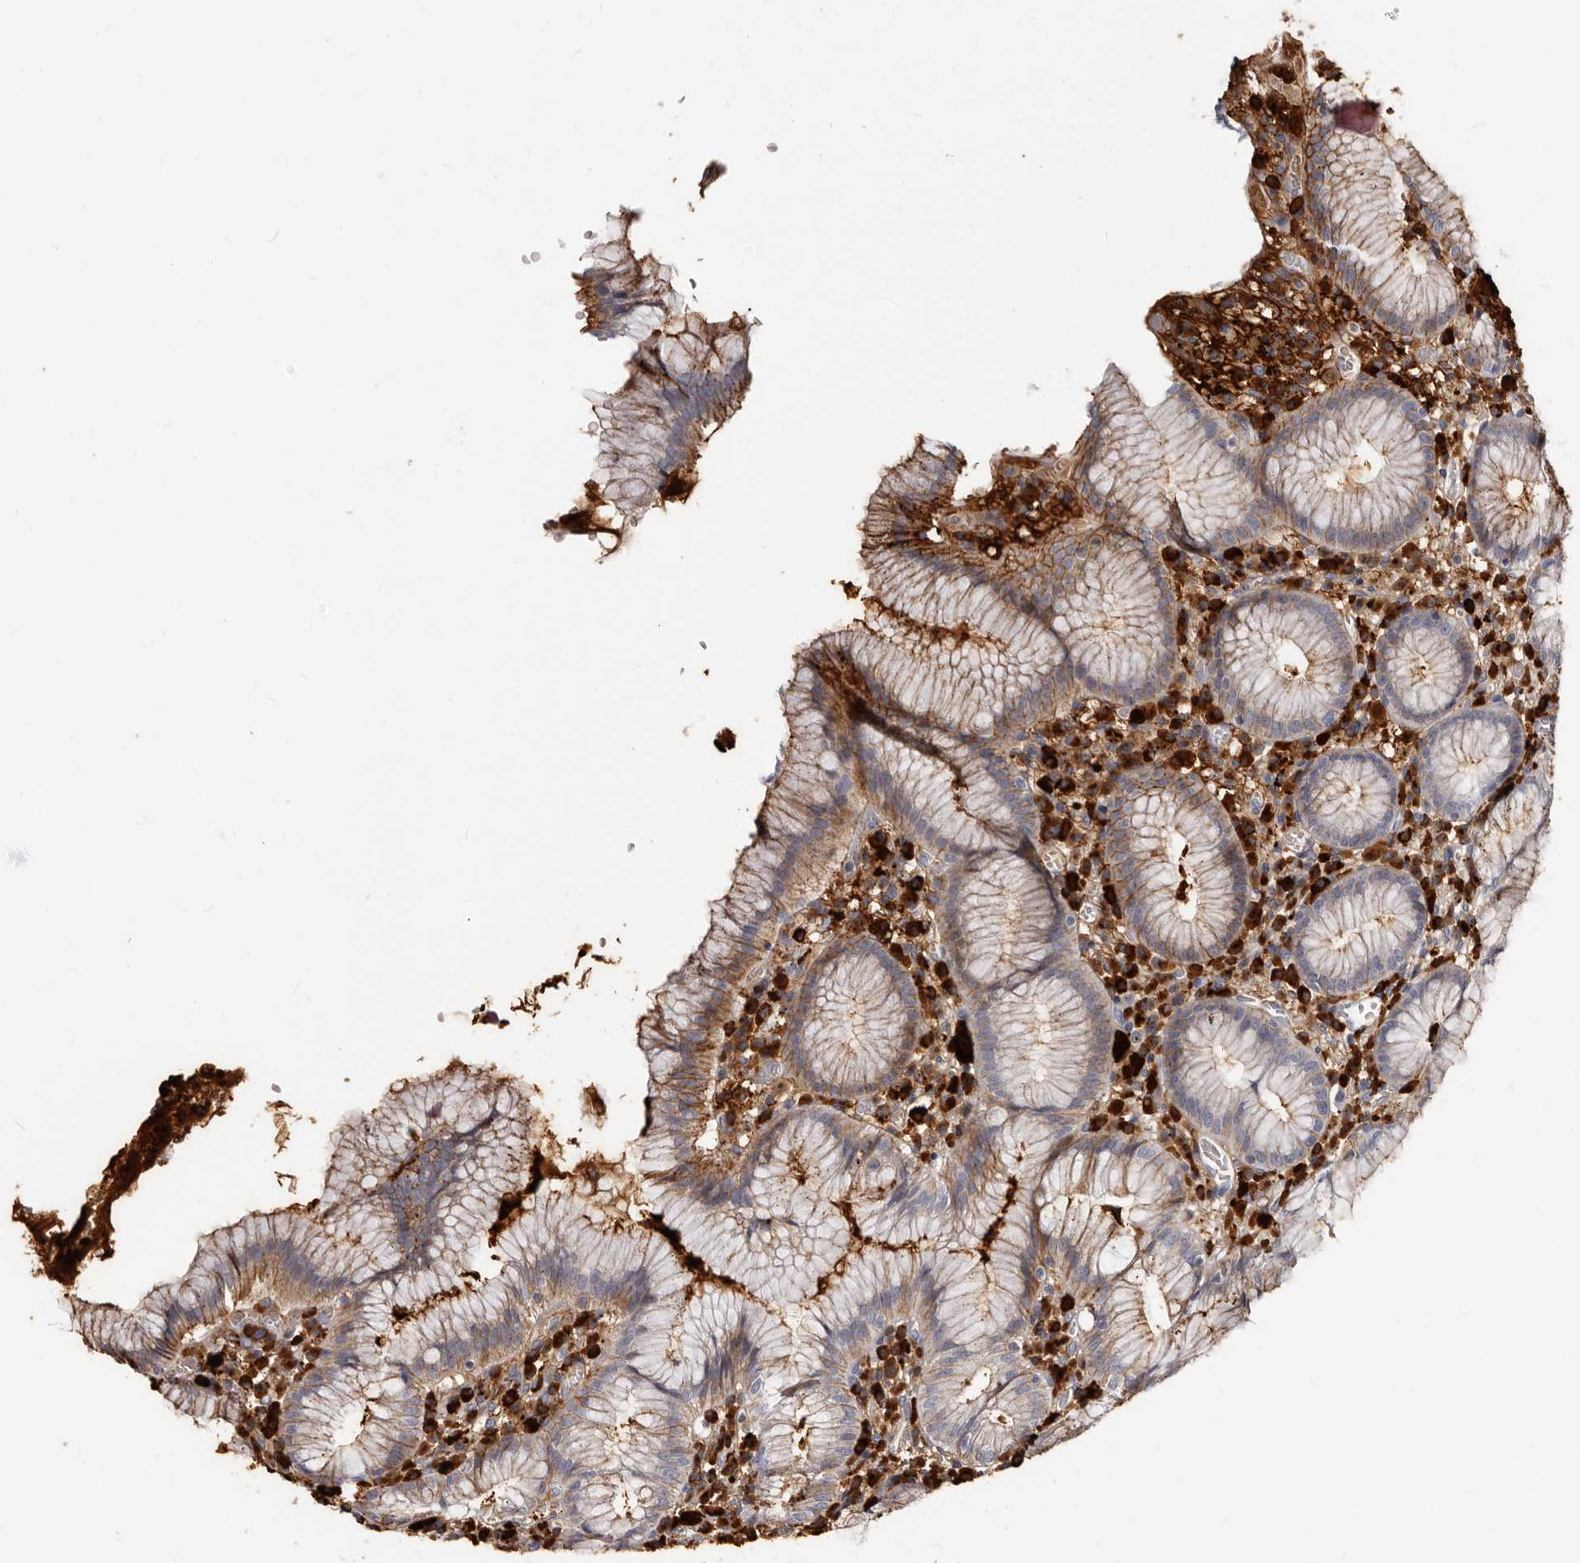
{"staining": {"intensity": "moderate", "quantity": "<25%", "location": "cytoplasmic/membranous"}, "tissue": "stomach", "cell_type": "Glandular cells", "image_type": "normal", "snomed": [{"axis": "morphology", "description": "Normal tissue, NOS"}, {"axis": "topography", "description": "Stomach"}], "caption": "This is an image of immunohistochemistry (IHC) staining of normal stomach, which shows moderate staining in the cytoplasmic/membranous of glandular cells.", "gene": "TBC1D22B", "patient": {"sex": "male", "age": 55}}